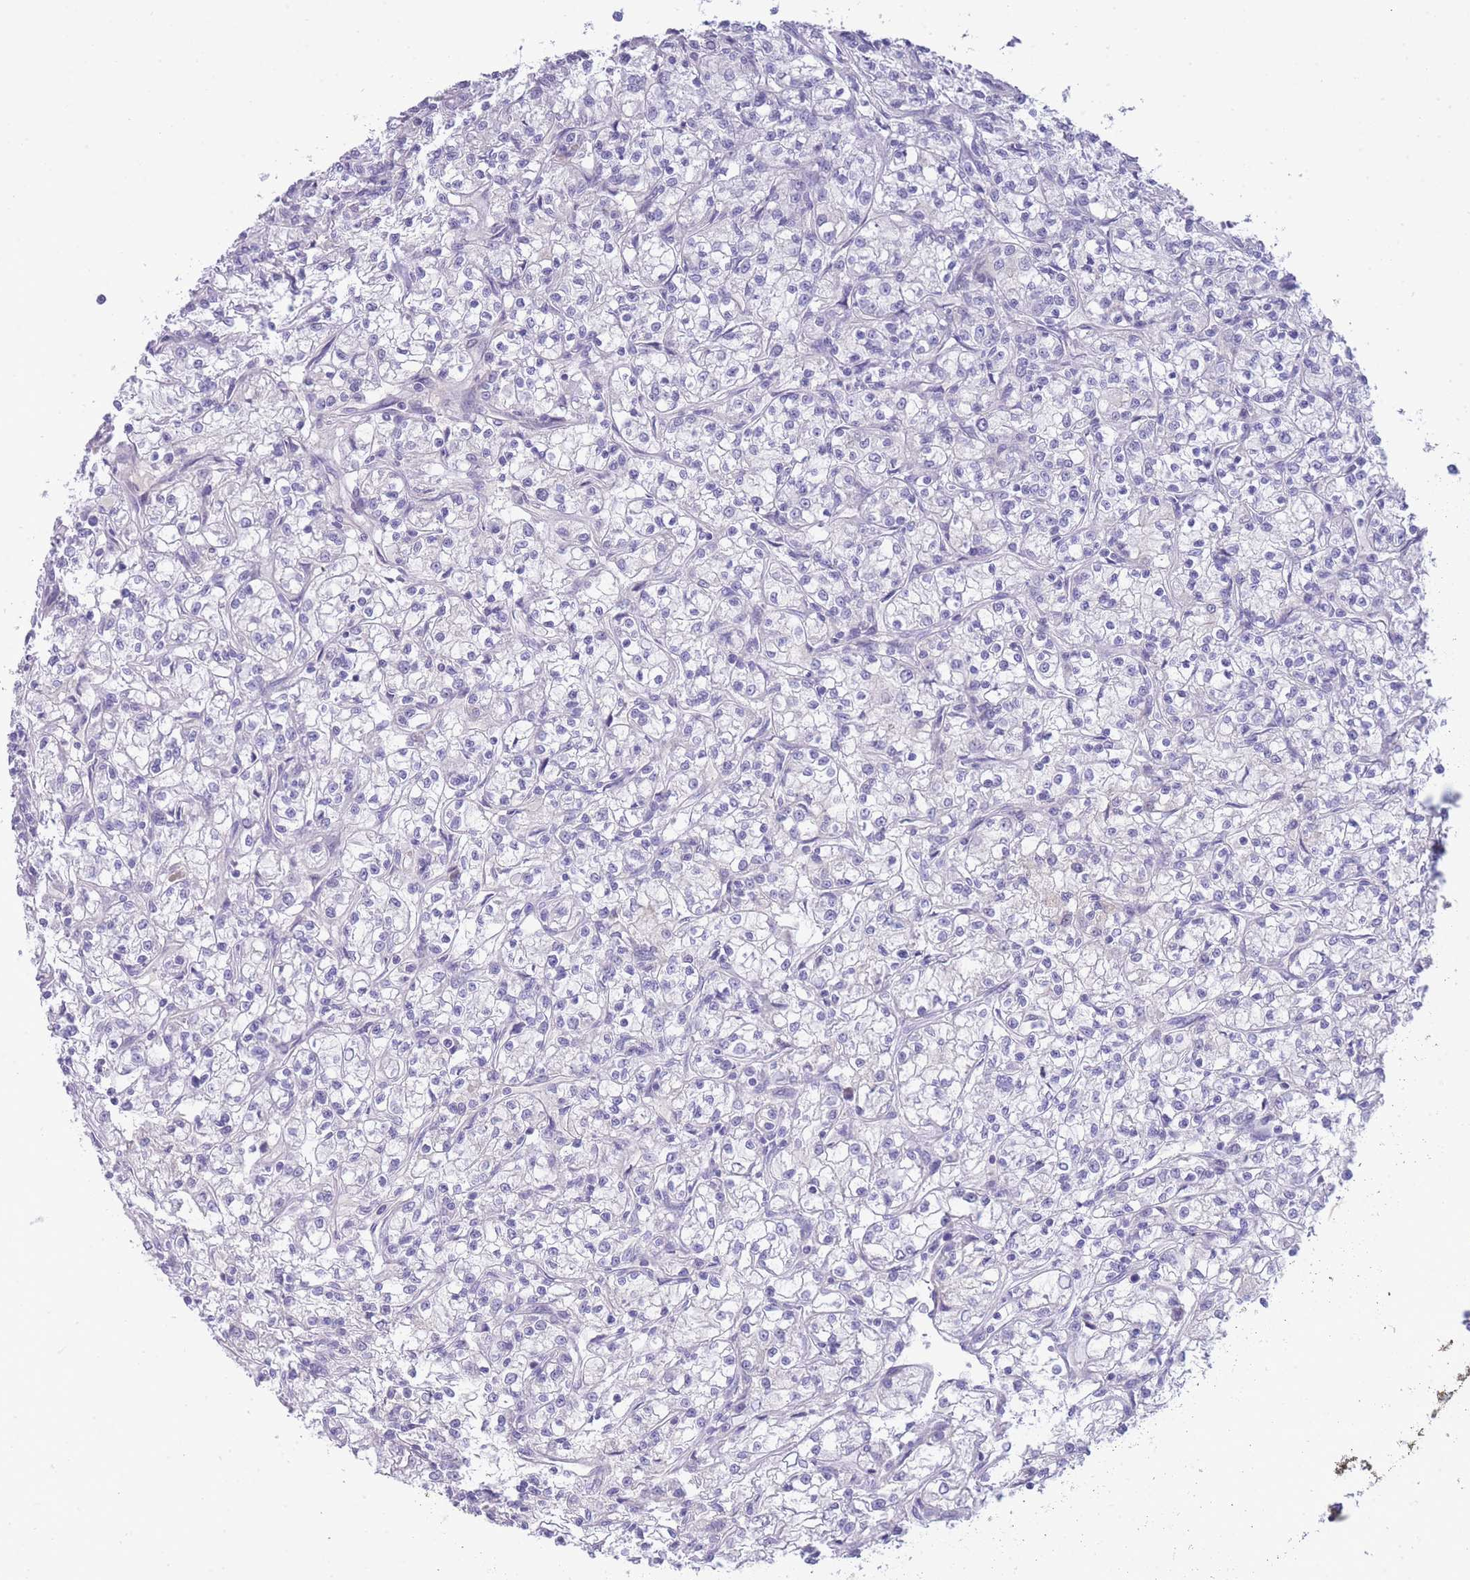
{"staining": {"intensity": "negative", "quantity": "none", "location": "none"}, "tissue": "renal cancer", "cell_type": "Tumor cells", "image_type": "cancer", "snomed": [{"axis": "morphology", "description": "Adenocarcinoma, NOS"}, {"axis": "topography", "description": "Kidney"}], "caption": "Histopathology image shows no significant protein staining in tumor cells of renal cancer (adenocarcinoma).", "gene": "PRR23B", "patient": {"sex": "female", "age": 59}}